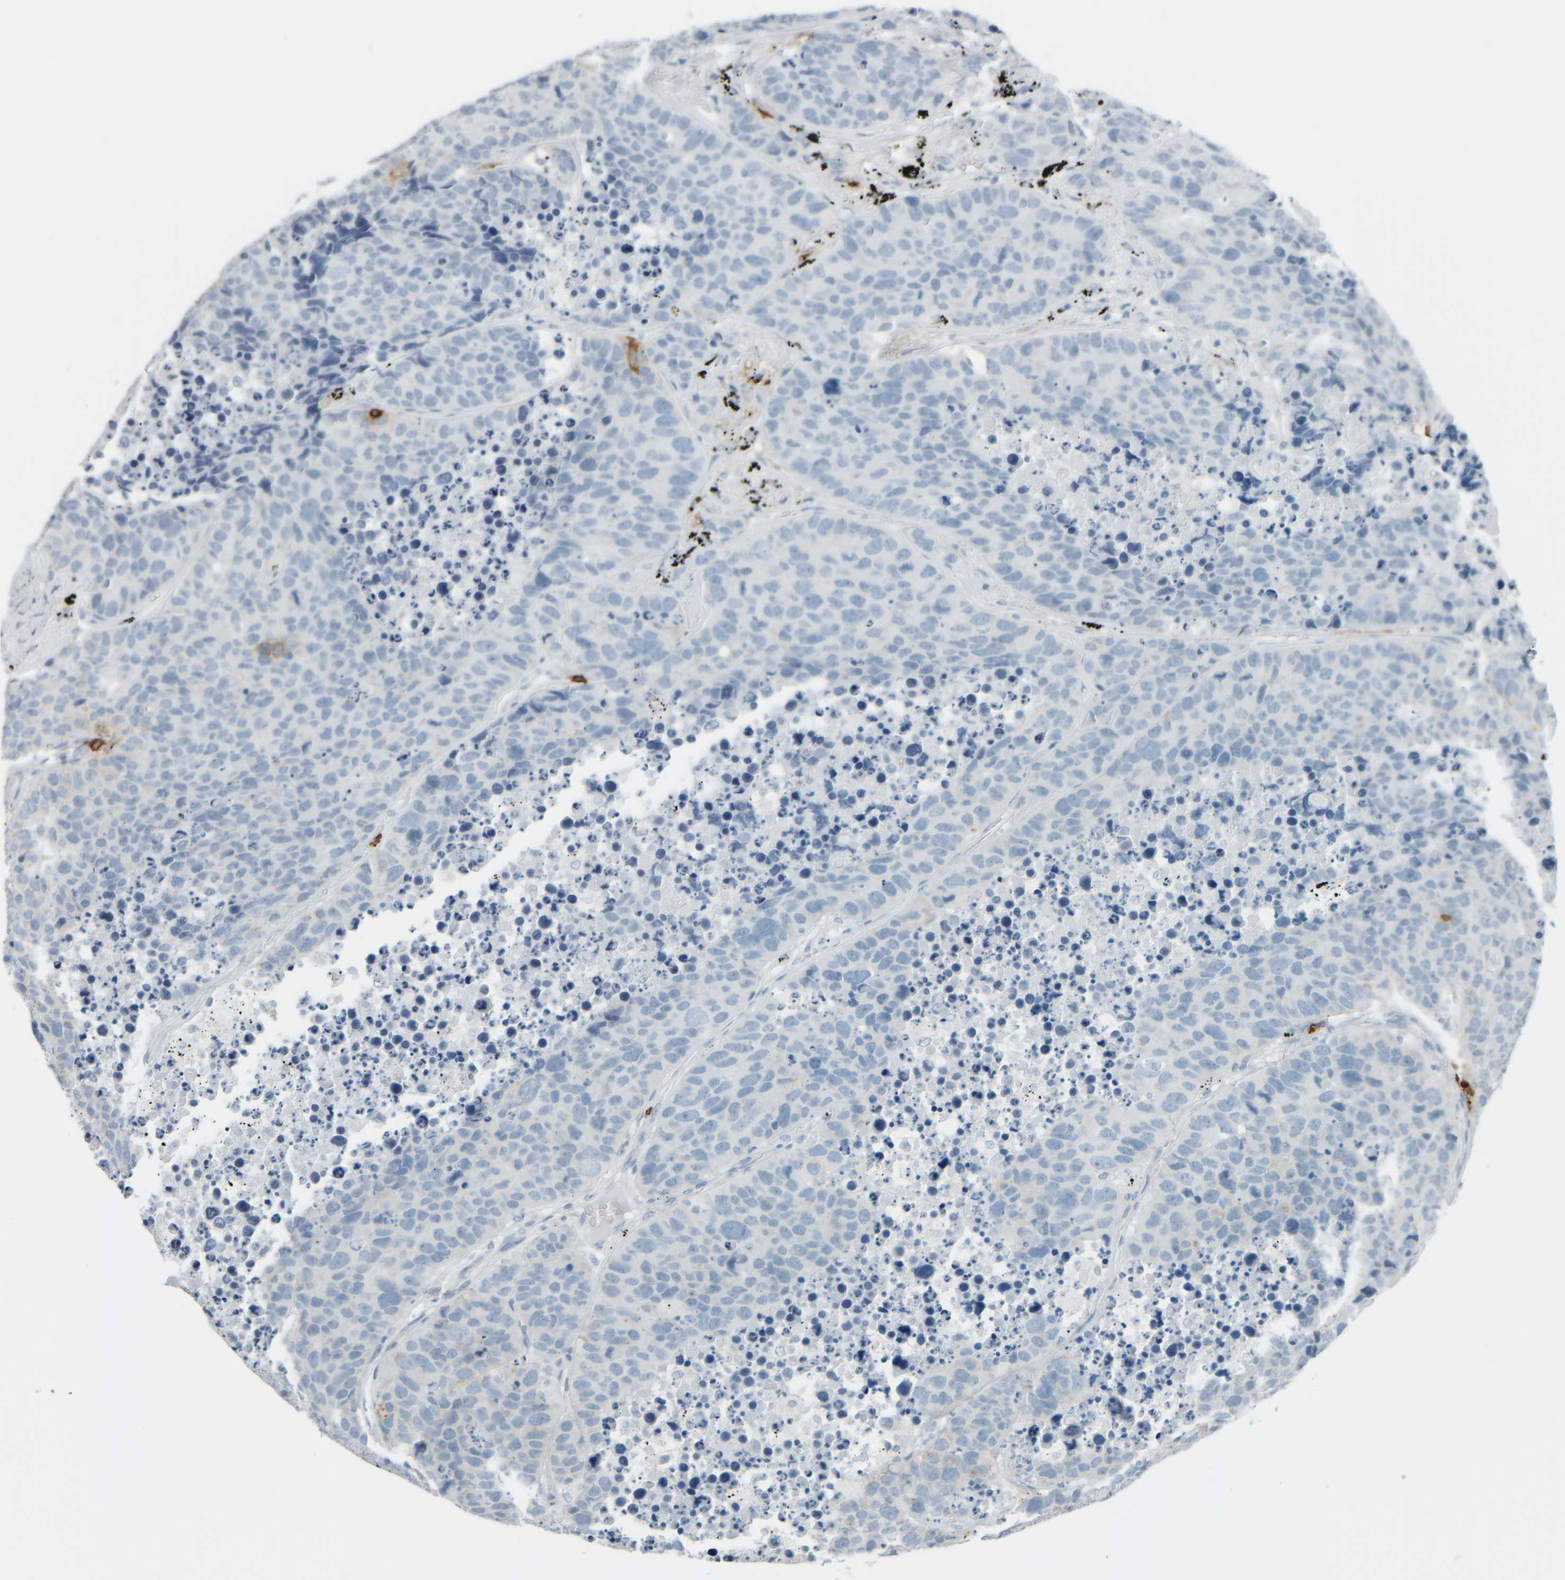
{"staining": {"intensity": "negative", "quantity": "none", "location": "none"}, "tissue": "carcinoid", "cell_type": "Tumor cells", "image_type": "cancer", "snomed": [{"axis": "morphology", "description": "Carcinoid, malignant, NOS"}, {"axis": "topography", "description": "Lung"}], "caption": "High power microscopy photomicrograph of an immunohistochemistry histopathology image of malignant carcinoid, revealing no significant staining in tumor cells.", "gene": "TPSAB1", "patient": {"sex": "male", "age": 60}}